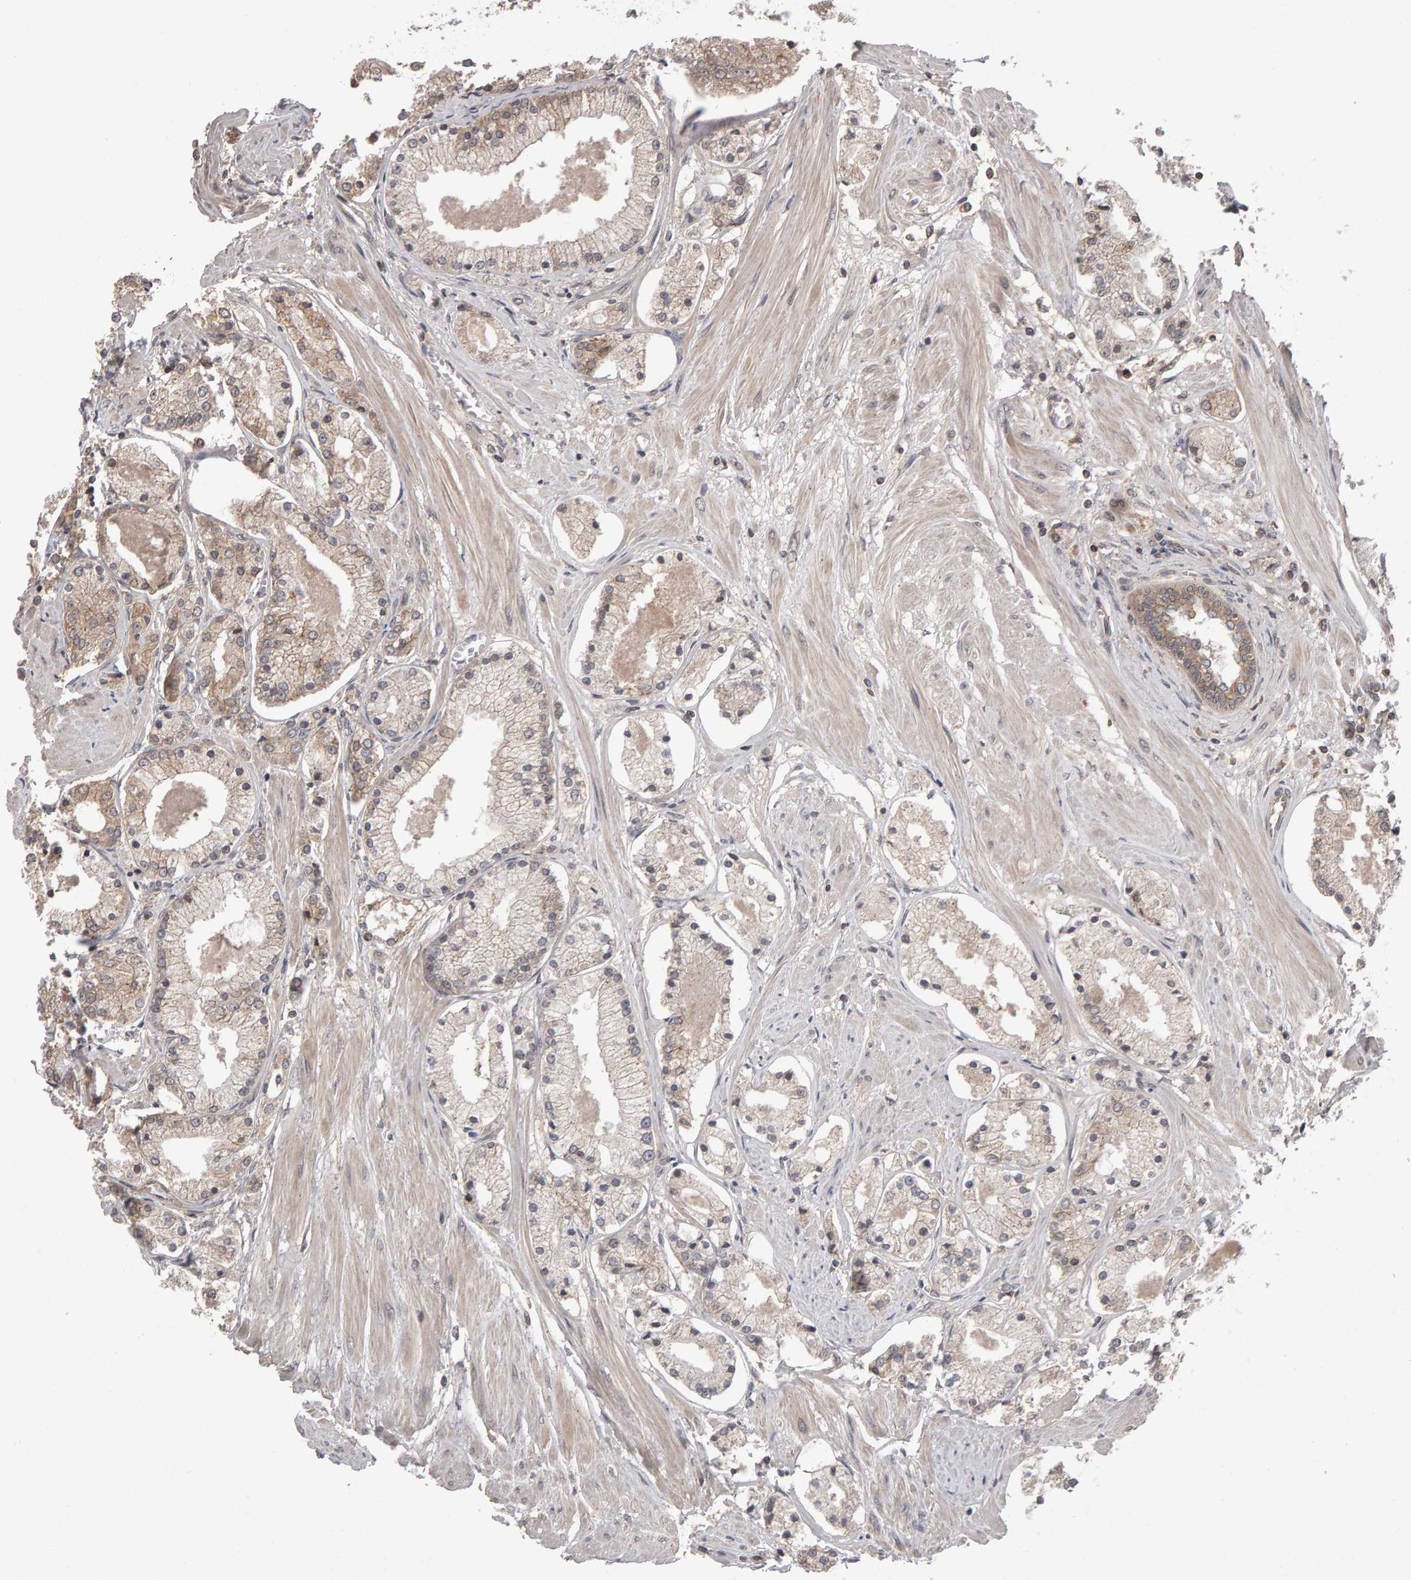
{"staining": {"intensity": "weak", "quantity": ">75%", "location": "cytoplasmic/membranous"}, "tissue": "prostate cancer", "cell_type": "Tumor cells", "image_type": "cancer", "snomed": [{"axis": "morphology", "description": "Adenocarcinoma, High grade"}, {"axis": "topography", "description": "Prostate"}], "caption": "A micrograph of high-grade adenocarcinoma (prostate) stained for a protein reveals weak cytoplasmic/membranous brown staining in tumor cells. The protein of interest is stained brown, and the nuclei are stained in blue (DAB IHC with brightfield microscopy, high magnification).", "gene": "SCRIB", "patient": {"sex": "male", "age": 66}}